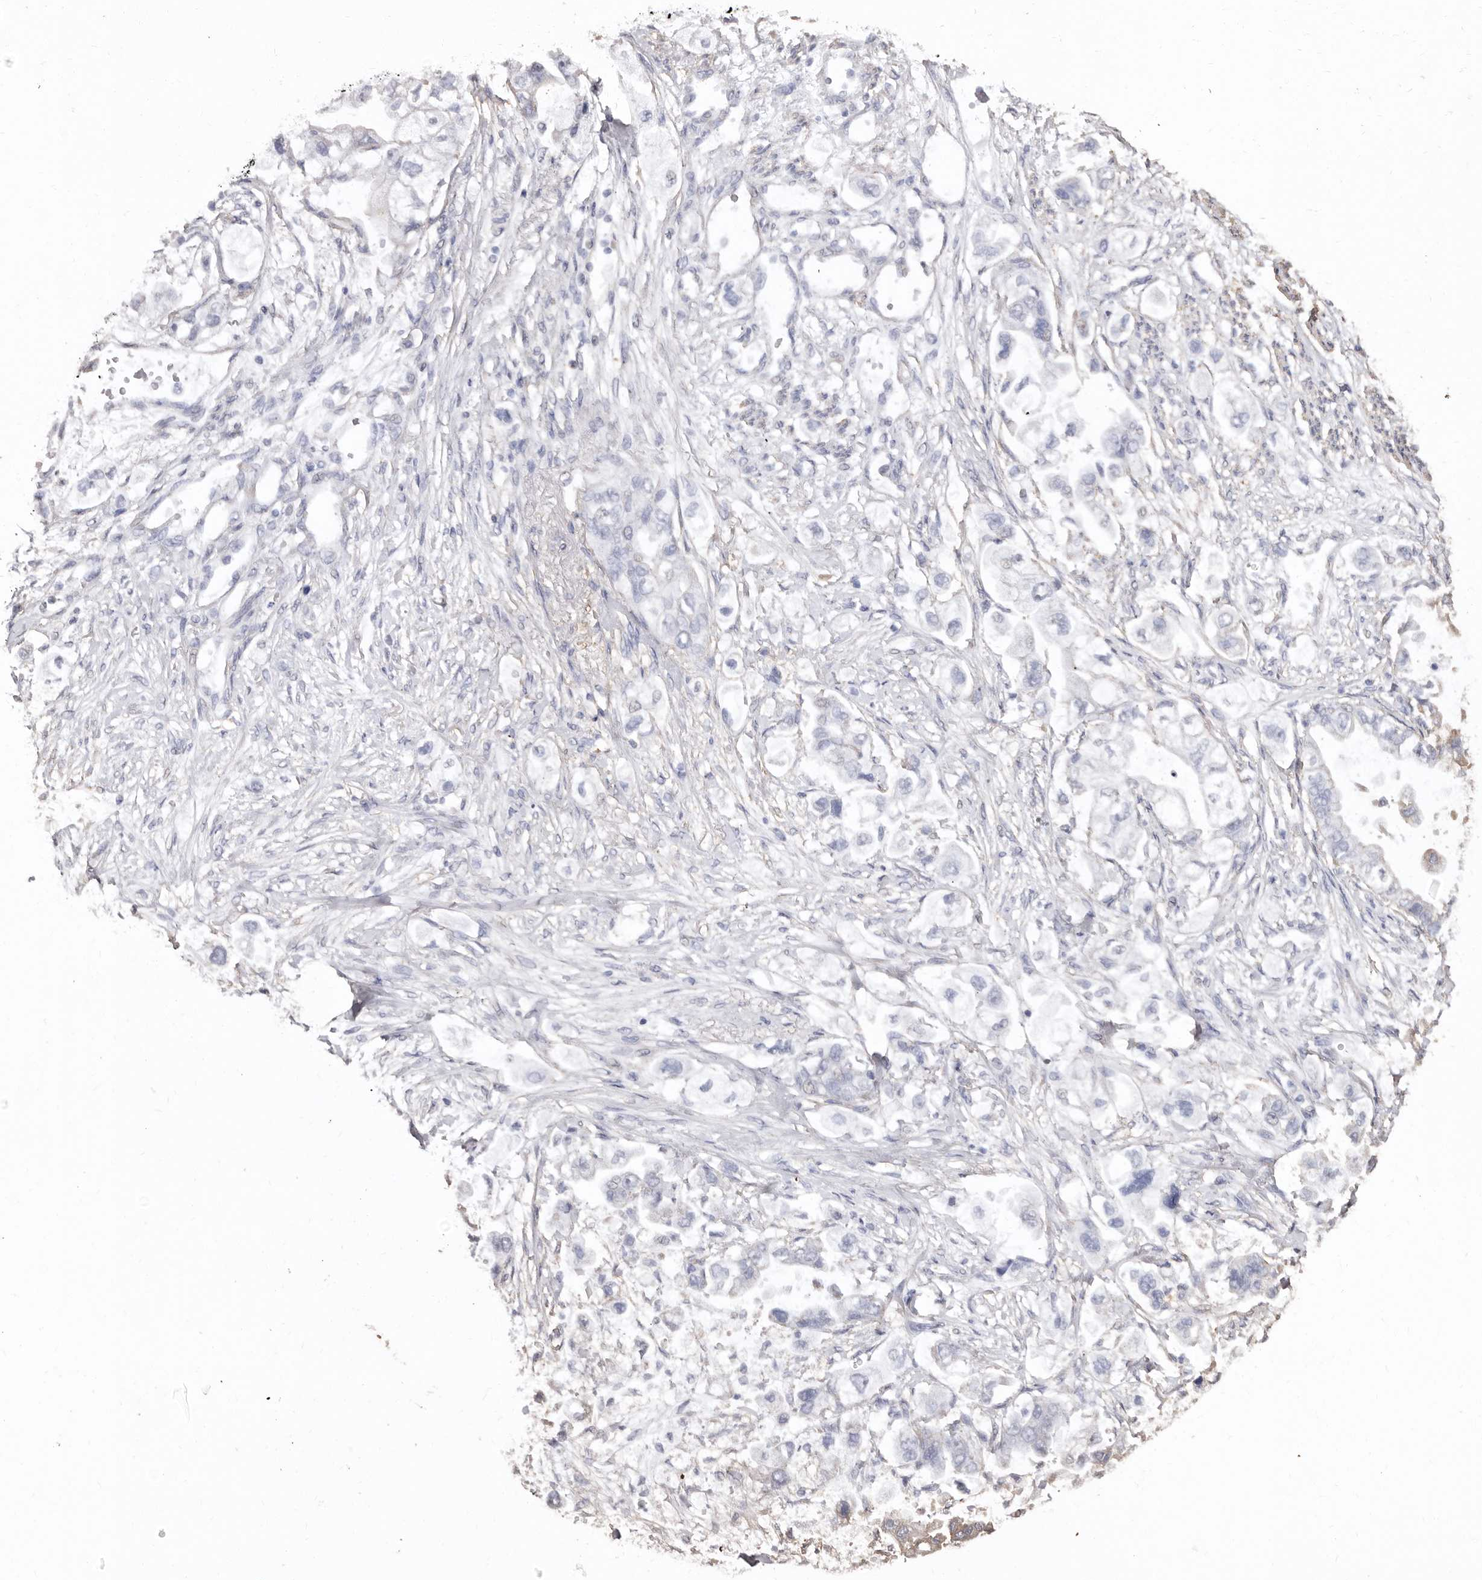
{"staining": {"intensity": "negative", "quantity": "none", "location": "none"}, "tissue": "stomach cancer", "cell_type": "Tumor cells", "image_type": "cancer", "snomed": [{"axis": "morphology", "description": "Adenocarcinoma, NOS"}, {"axis": "topography", "description": "Stomach"}], "caption": "This is an IHC histopathology image of stomach cancer. There is no staining in tumor cells.", "gene": "COQ8B", "patient": {"sex": "male", "age": 62}}